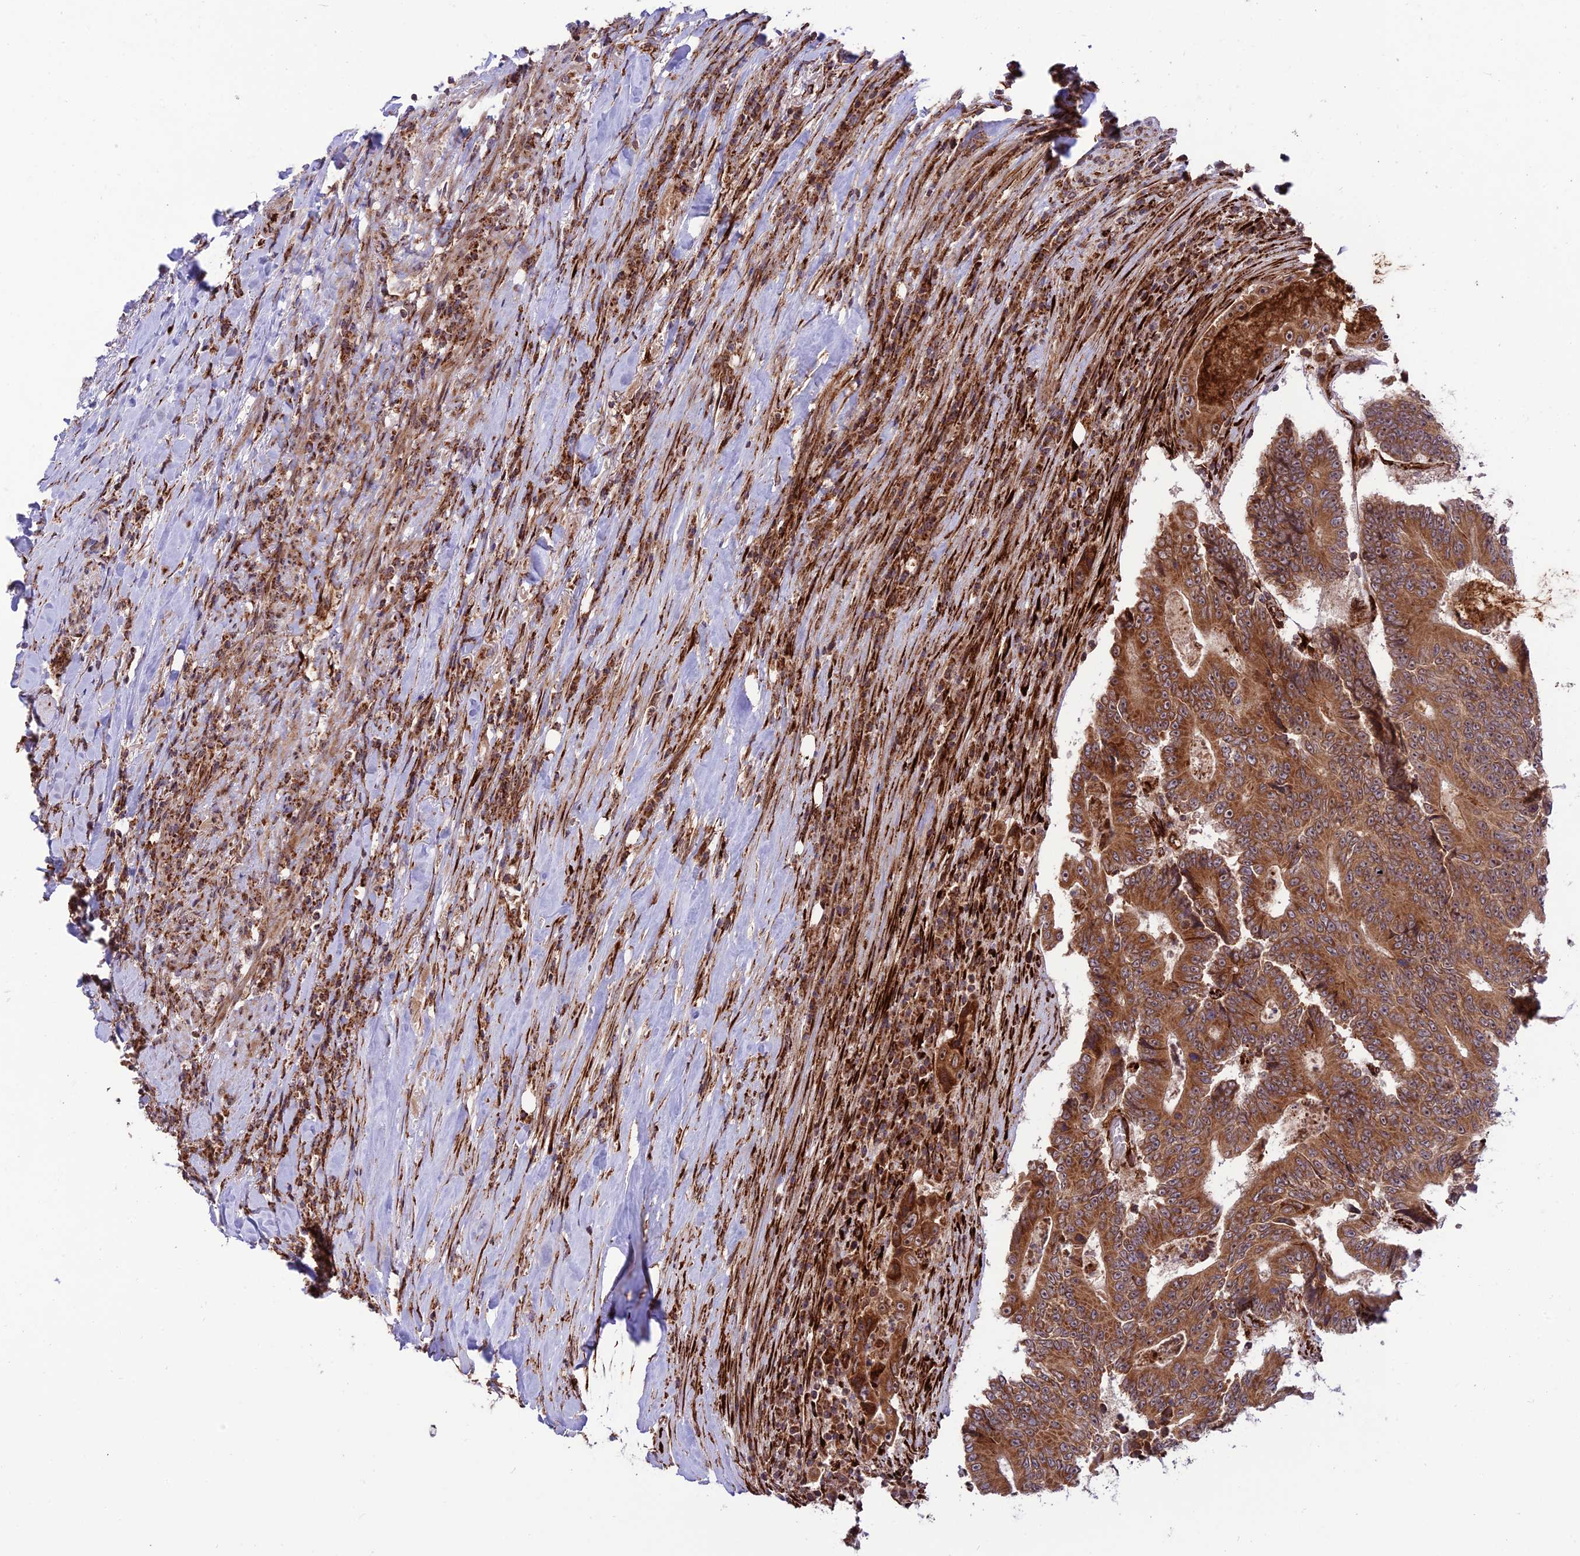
{"staining": {"intensity": "strong", "quantity": ">75%", "location": "cytoplasmic/membranous"}, "tissue": "colorectal cancer", "cell_type": "Tumor cells", "image_type": "cancer", "snomed": [{"axis": "morphology", "description": "Adenocarcinoma, NOS"}, {"axis": "topography", "description": "Colon"}], "caption": "Immunohistochemical staining of human colorectal cancer reveals high levels of strong cytoplasmic/membranous protein staining in approximately >75% of tumor cells. The protein is shown in brown color, while the nuclei are stained blue.", "gene": "CRTAP", "patient": {"sex": "male", "age": 83}}